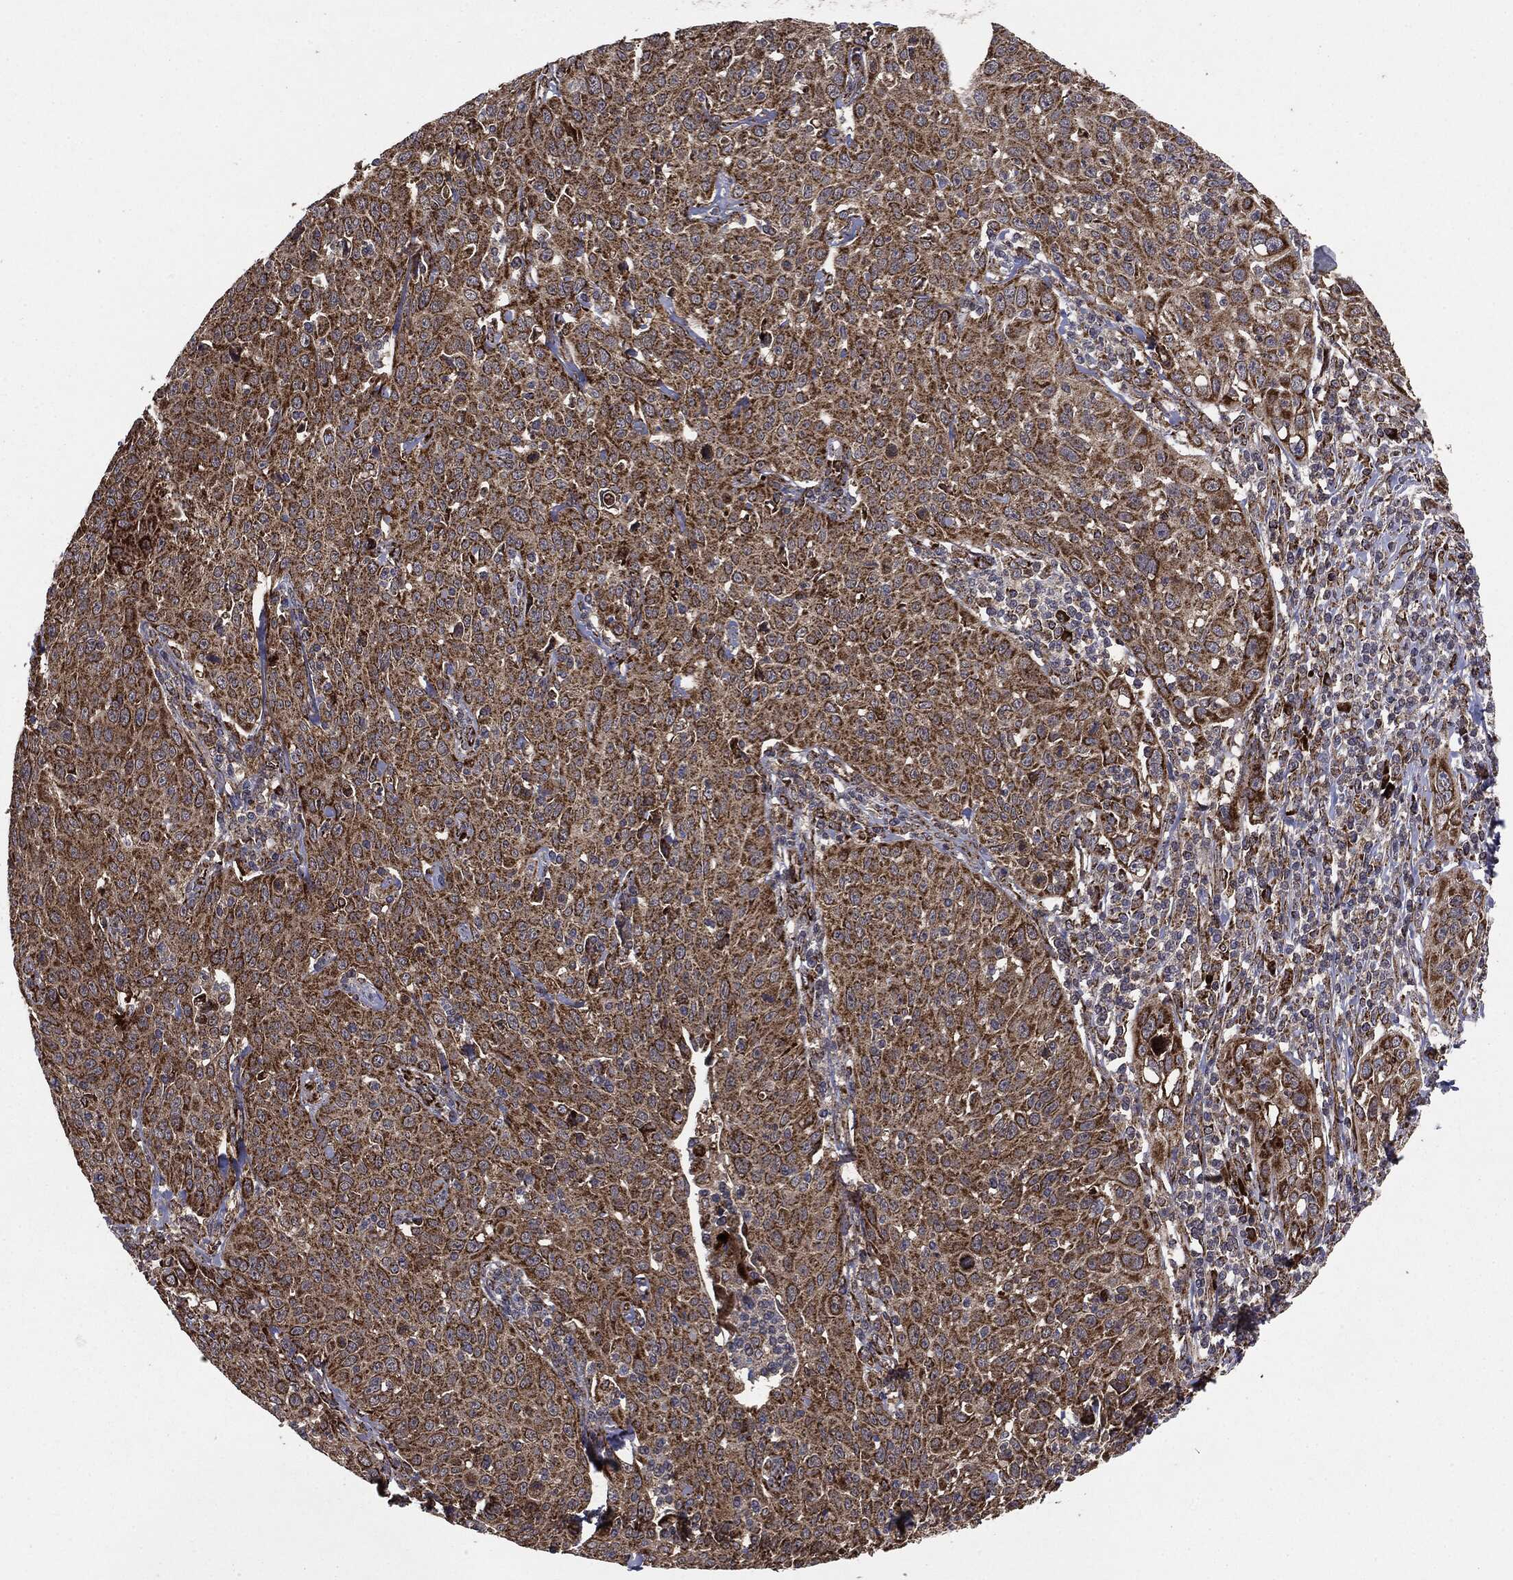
{"staining": {"intensity": "moderate", "quantity": ">75%", "location": "cytoplasmic/membranous"}, "tissue": "cervical cancer", "cell_type": "Tumor cells", "image_type": "cancer", "snomed": [{"axis": "morphology", "description": "Squamous cell carcinoma, NOS"}, {"axis": "topography", "description": "Cervix"}], "caption": "Immunohistochemistry micrograph of neoplastic tissue: human cervical cancer stained using IHC displays medium levels of moderate protein expression localized specifically in the cytoplasmic/membranous of tumor cells, appearing as a cytoplasmic/membranous brown color.", "gene": "MAP2K1", "patient": {"sex": "female", "age": 26}}